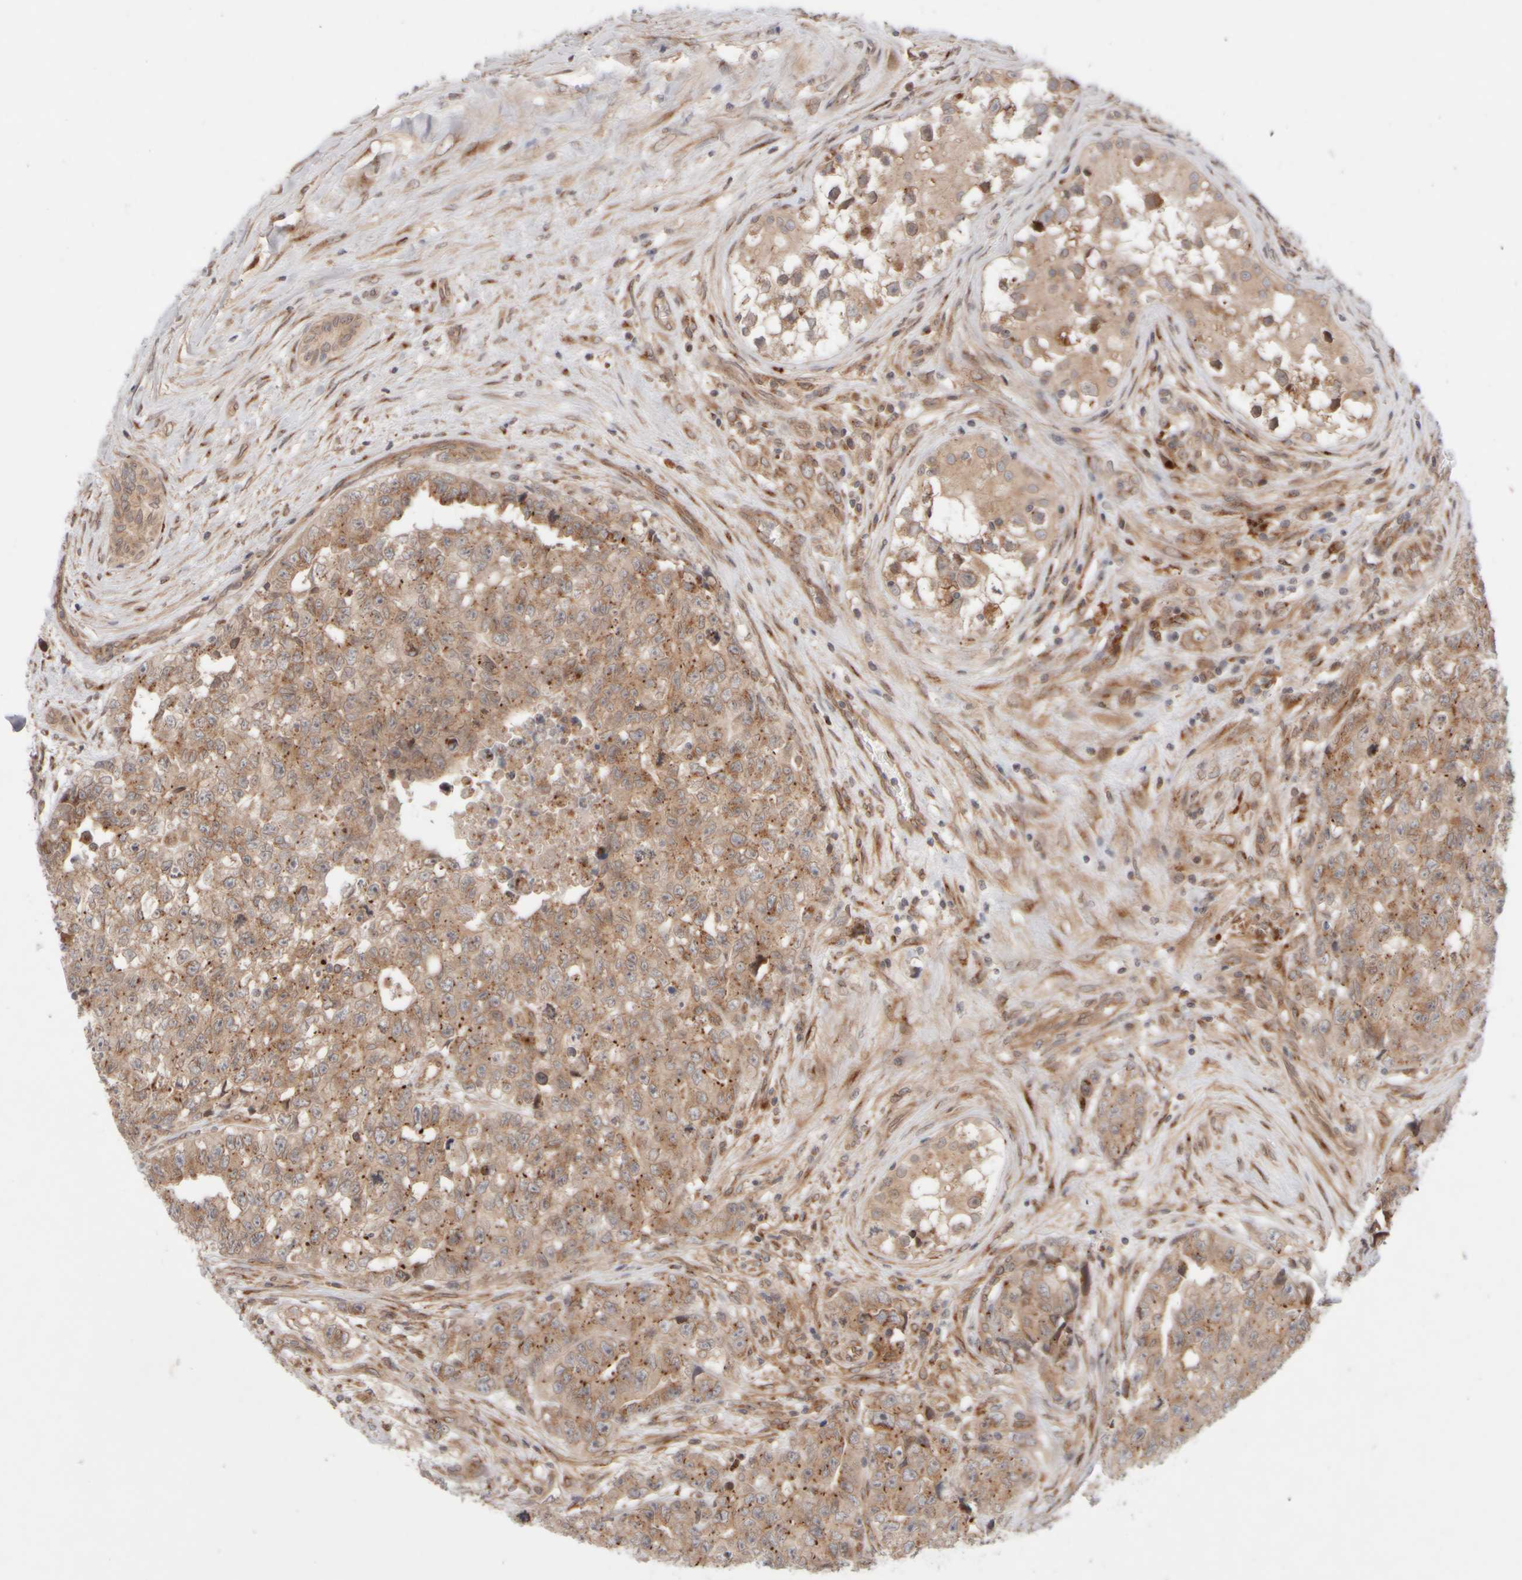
{"staining": {"intensity": "moderate", "quantity": ">75%", "location": "cytoplasmic/membranous"}, "tissue": "testis cancer", "cell_type": "Tumor cells", "image_type": "cancer", "snomed": [{"axis": "morphology", "description": "Carcinoma, Embryonal, NOS"}, {"axis": "topography", "description": "Testis"}], "caption": "Approximately >75% of tumor cells in human testis cancer reveal moderate cytoplasmic/membranous protein positivity as visualized by brown immunohistochemical staining.", "gene": "GCN1", "patient": {"sex": "male", "age": 28}}